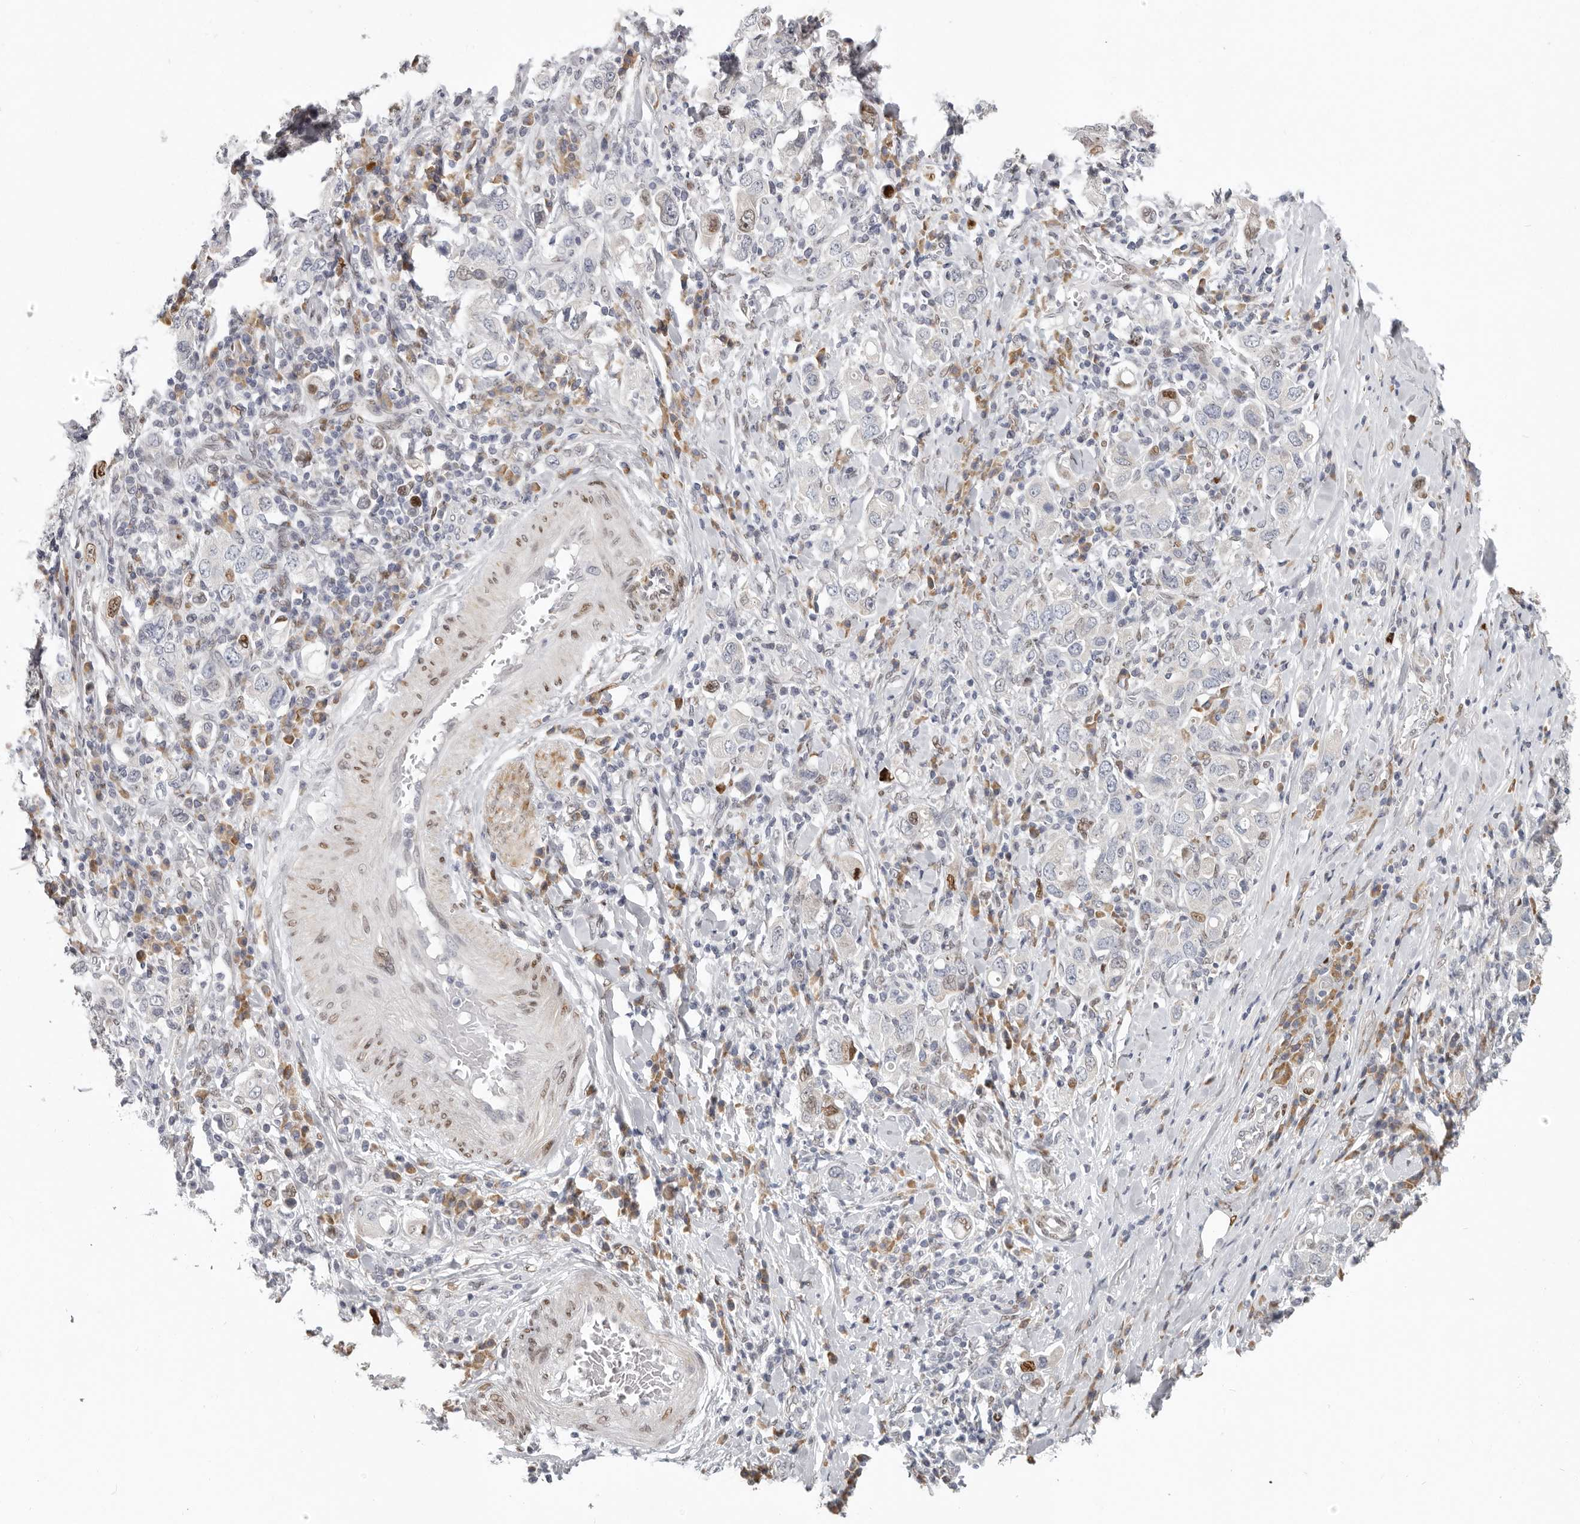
{"staining": {"intensity": "moderate", "quantity": "<25%", "location": "nuclear"}, "tissue": "stomach cancer", "cell_type": "Tumor cells", "image_type": "cancer", "snomed": [{"axis": "morphology", "description": "Adenocarcinoma, NOS"}, {"axis": "topography", "description": "Stomach, upper"}], "caption": "A photomicrograph of stomach cancer (adenocarcinoma) stained for a protein reveals moderate nuclear brown staining in tumor cells.", "gene": "SRP19", "patient": {"sex": "male", "age": 62}}